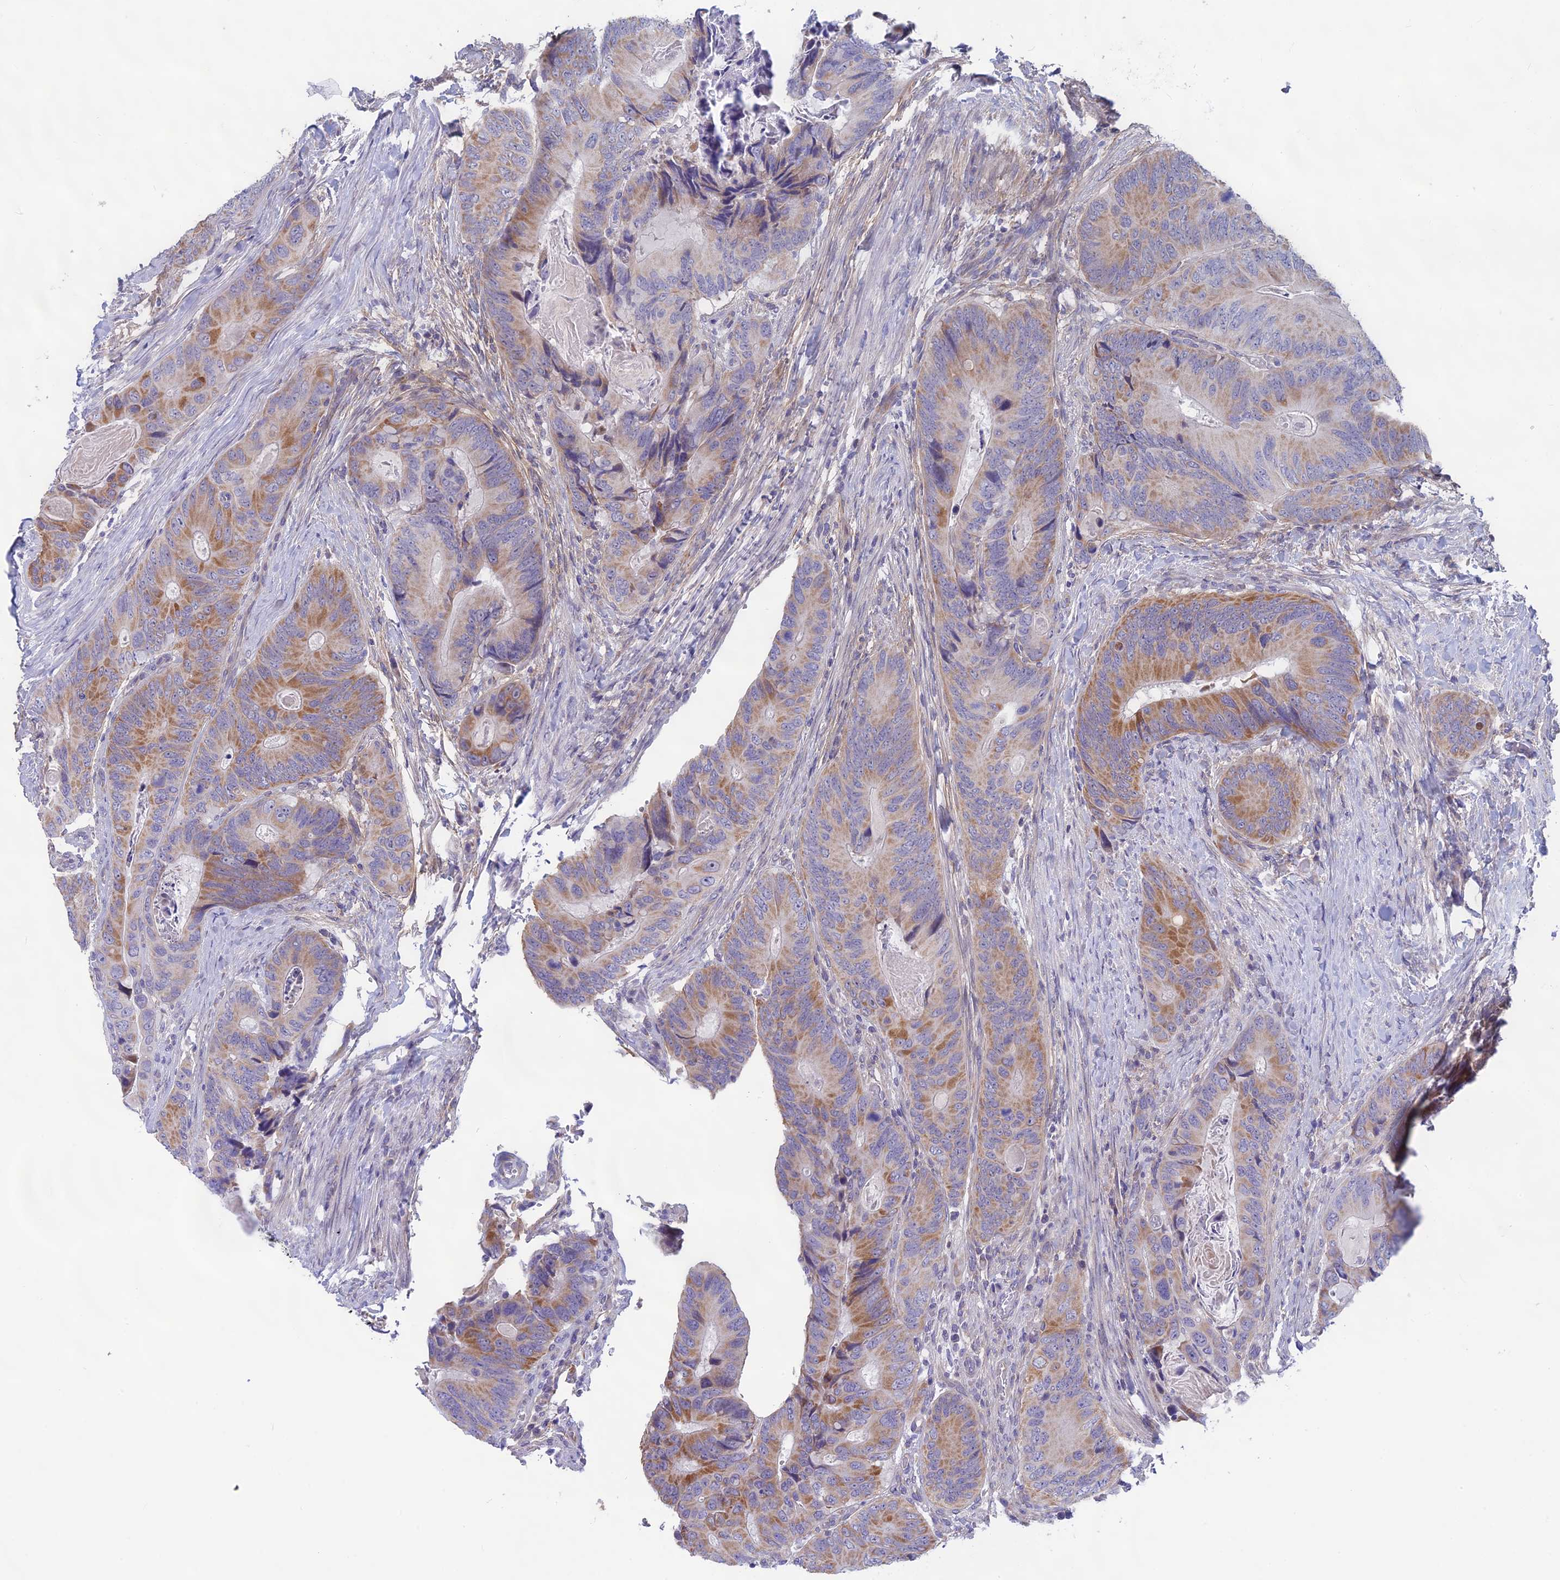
{"staining": {"intensity": "moderate", "quantity": "25%-75%", "location": "cytoplasmic/membranous"}, "tissue": "colorectal cancer", "cell_type": "Tumor cells", "image_type": "cancer", "snomed": [{"axis": "morphology", "description": "Adenocarcinoma, NOS"}, {"axis": "topography", "description": "Colon"}], "caption": "A high-resolution image shows immunohistochemistry (IHC) staining of colorectal cancer, which displays moderate cytoplasmic/membranous positivity in approximately 25%-75% of tumor cells. The staining was performed using DAB (3,3'-diaminobenzidine) to visualize the protein expression in brown, while the nuclei were stained in blue with hematoxylin (Magnification: 20x).", "gene": "PLAC9", "patient": {"sex": "male", "age": 84}}